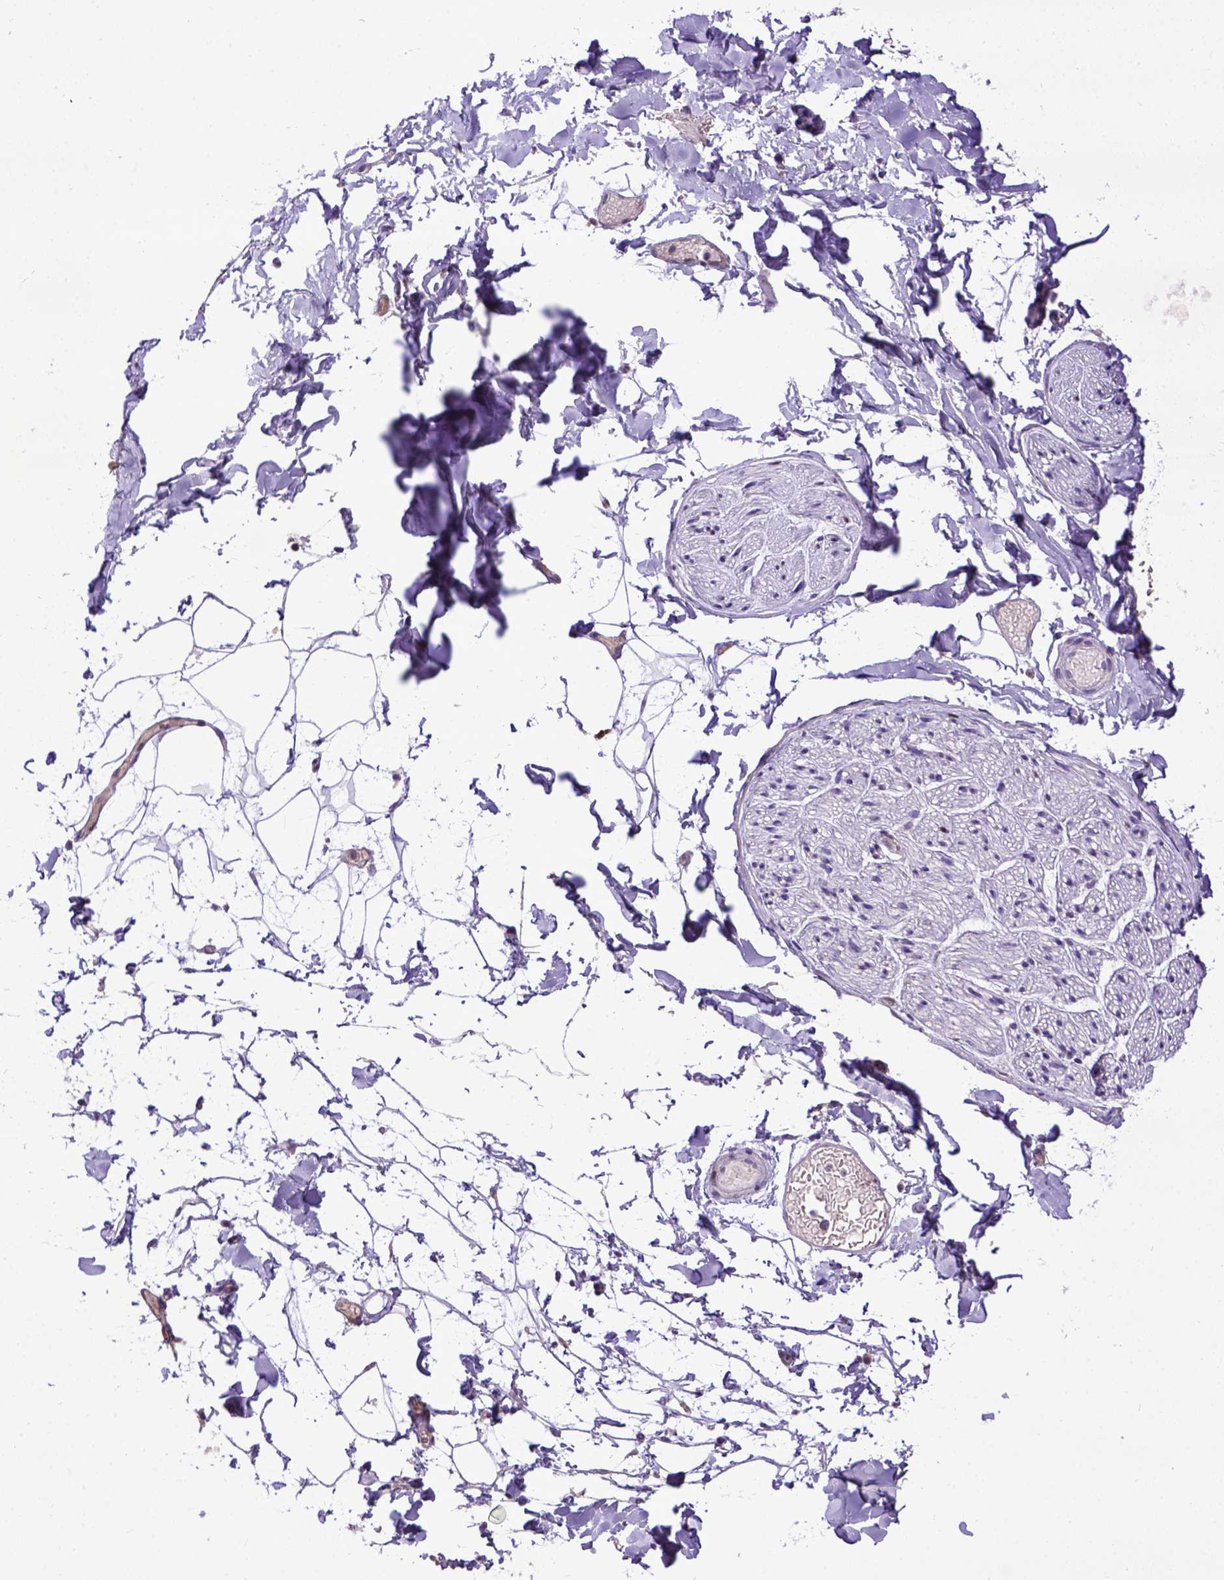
{"staining": {"intensity": "moderate", "quantity": ">75%", "location": "nuclear"}, "tissue": "adipose tissue", "cell_type": "Adipocytes", "image_type": "normal", "snomed": [{"axis": "morphology", "description": "Normal tissue, NOS"}, {"axis": "topography", "description": "Gallbladder"}, {"axis": "topography", "description": "Peripheral nerve tissue"}], "caption": "Immunohistochemical staining of normal adipose tissue demonstrates medium levels of moderate nuclear positivity in approximately >75% of adipocytes. (DAB IHC, brown staining for protein, blue staining for nuclei).", "gene": "CDKN1A", "patient": {"sex": "female", "age": 45}}